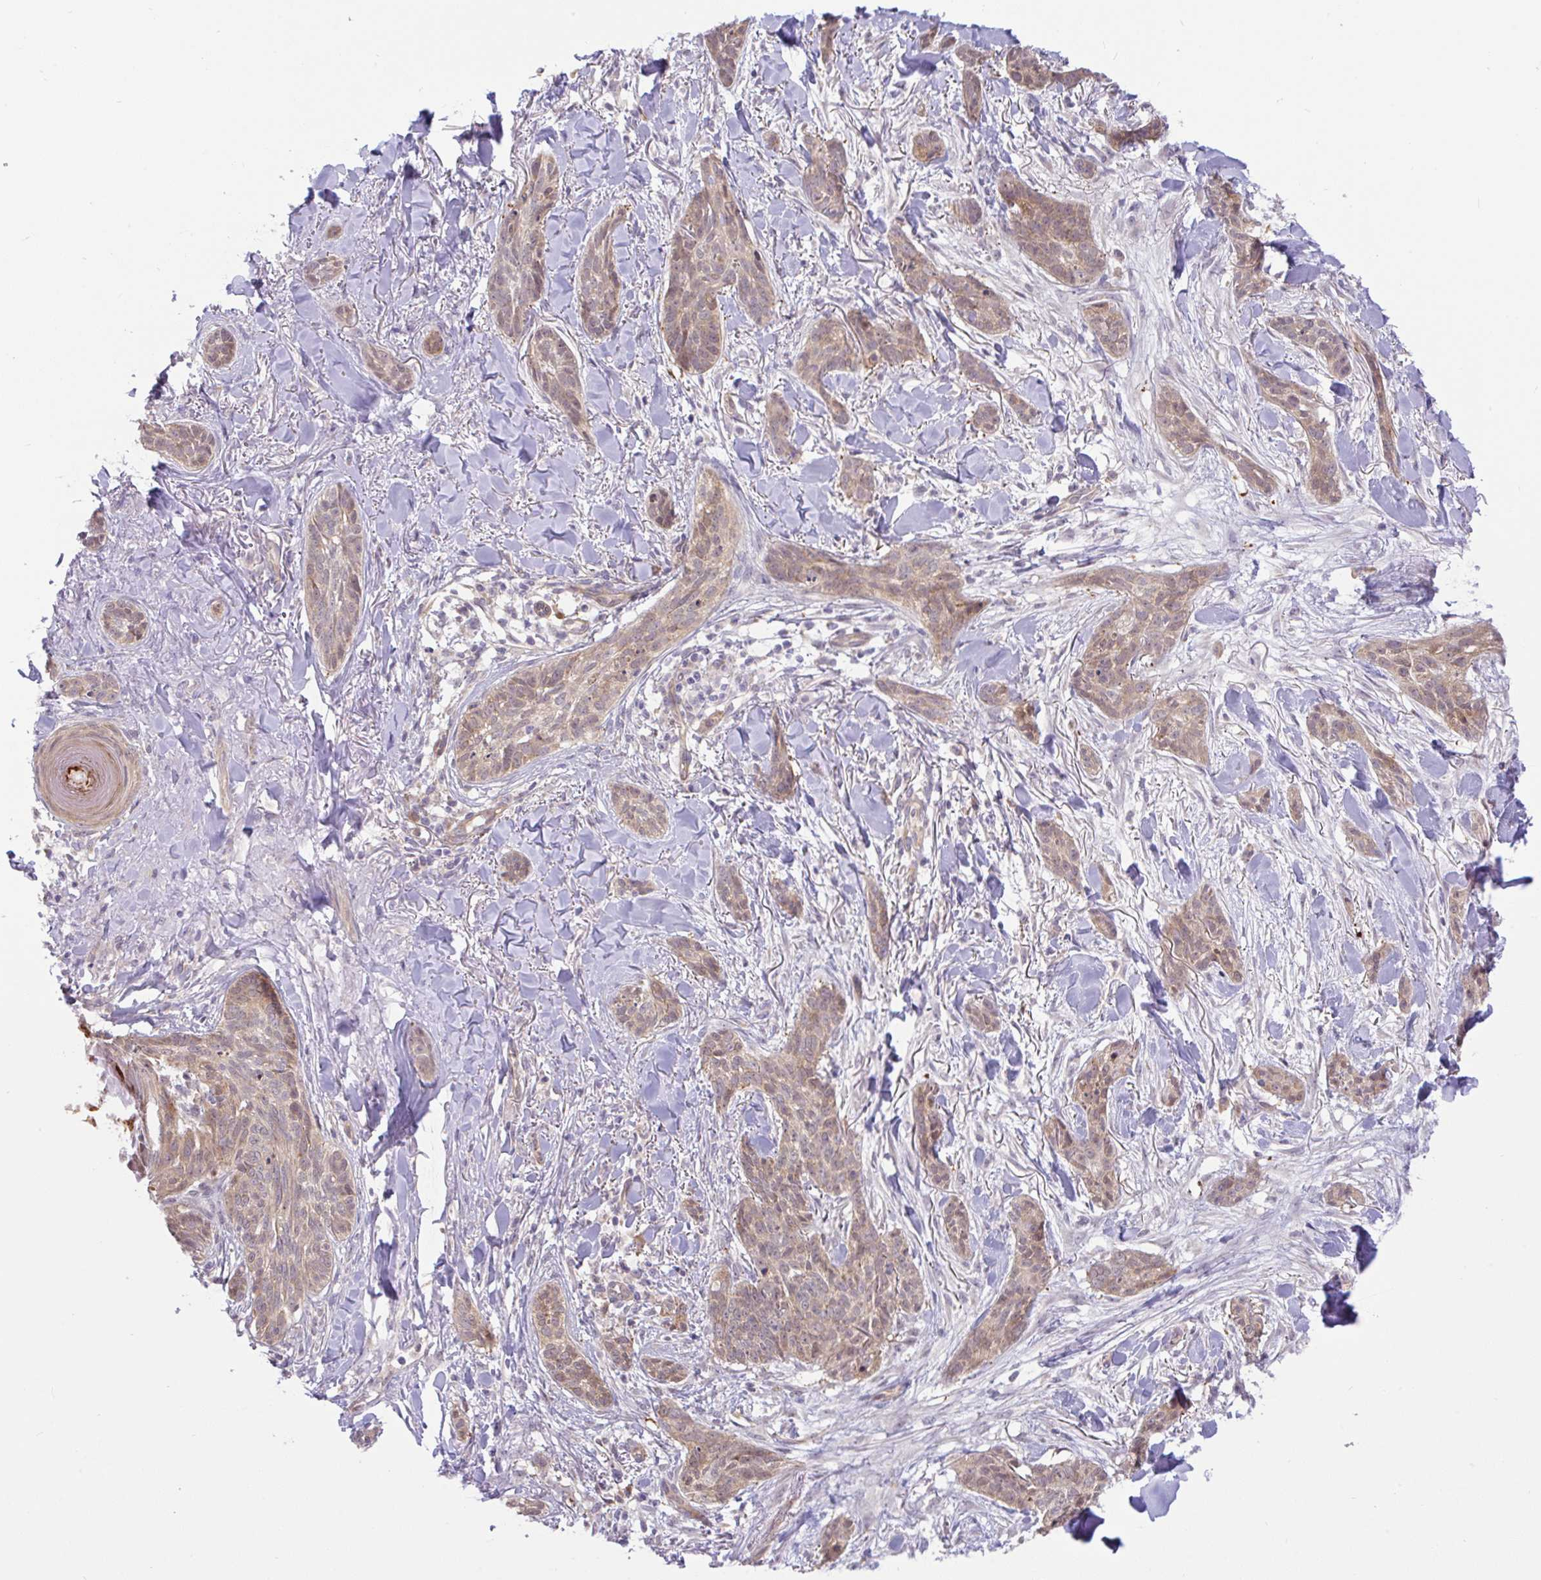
{"staining": {"intensity": "weak", "quantity": ">75%", "location": "cytoplasmic/membranous"}, "tissue": "skin cancer", "cell_type": "Tumor cells", "image_type": "cancer", "snomed": [{"axis": "morphology", "description": "Basal cell carcinoma"}, {"axis": "topography", "description": "Skin"}], "caption": "A micrograph of basal cell carcinoma (skin) stained for a protein shows weak cytoplasmic/membranous brown staining in tumor cells. (DAB (3,3'-diaminobenzidine) IHC, brown staining for protein, blue staining for nuclei).", "gene": "DLEU7", "patient": {"sex": "male", "age": 52}}